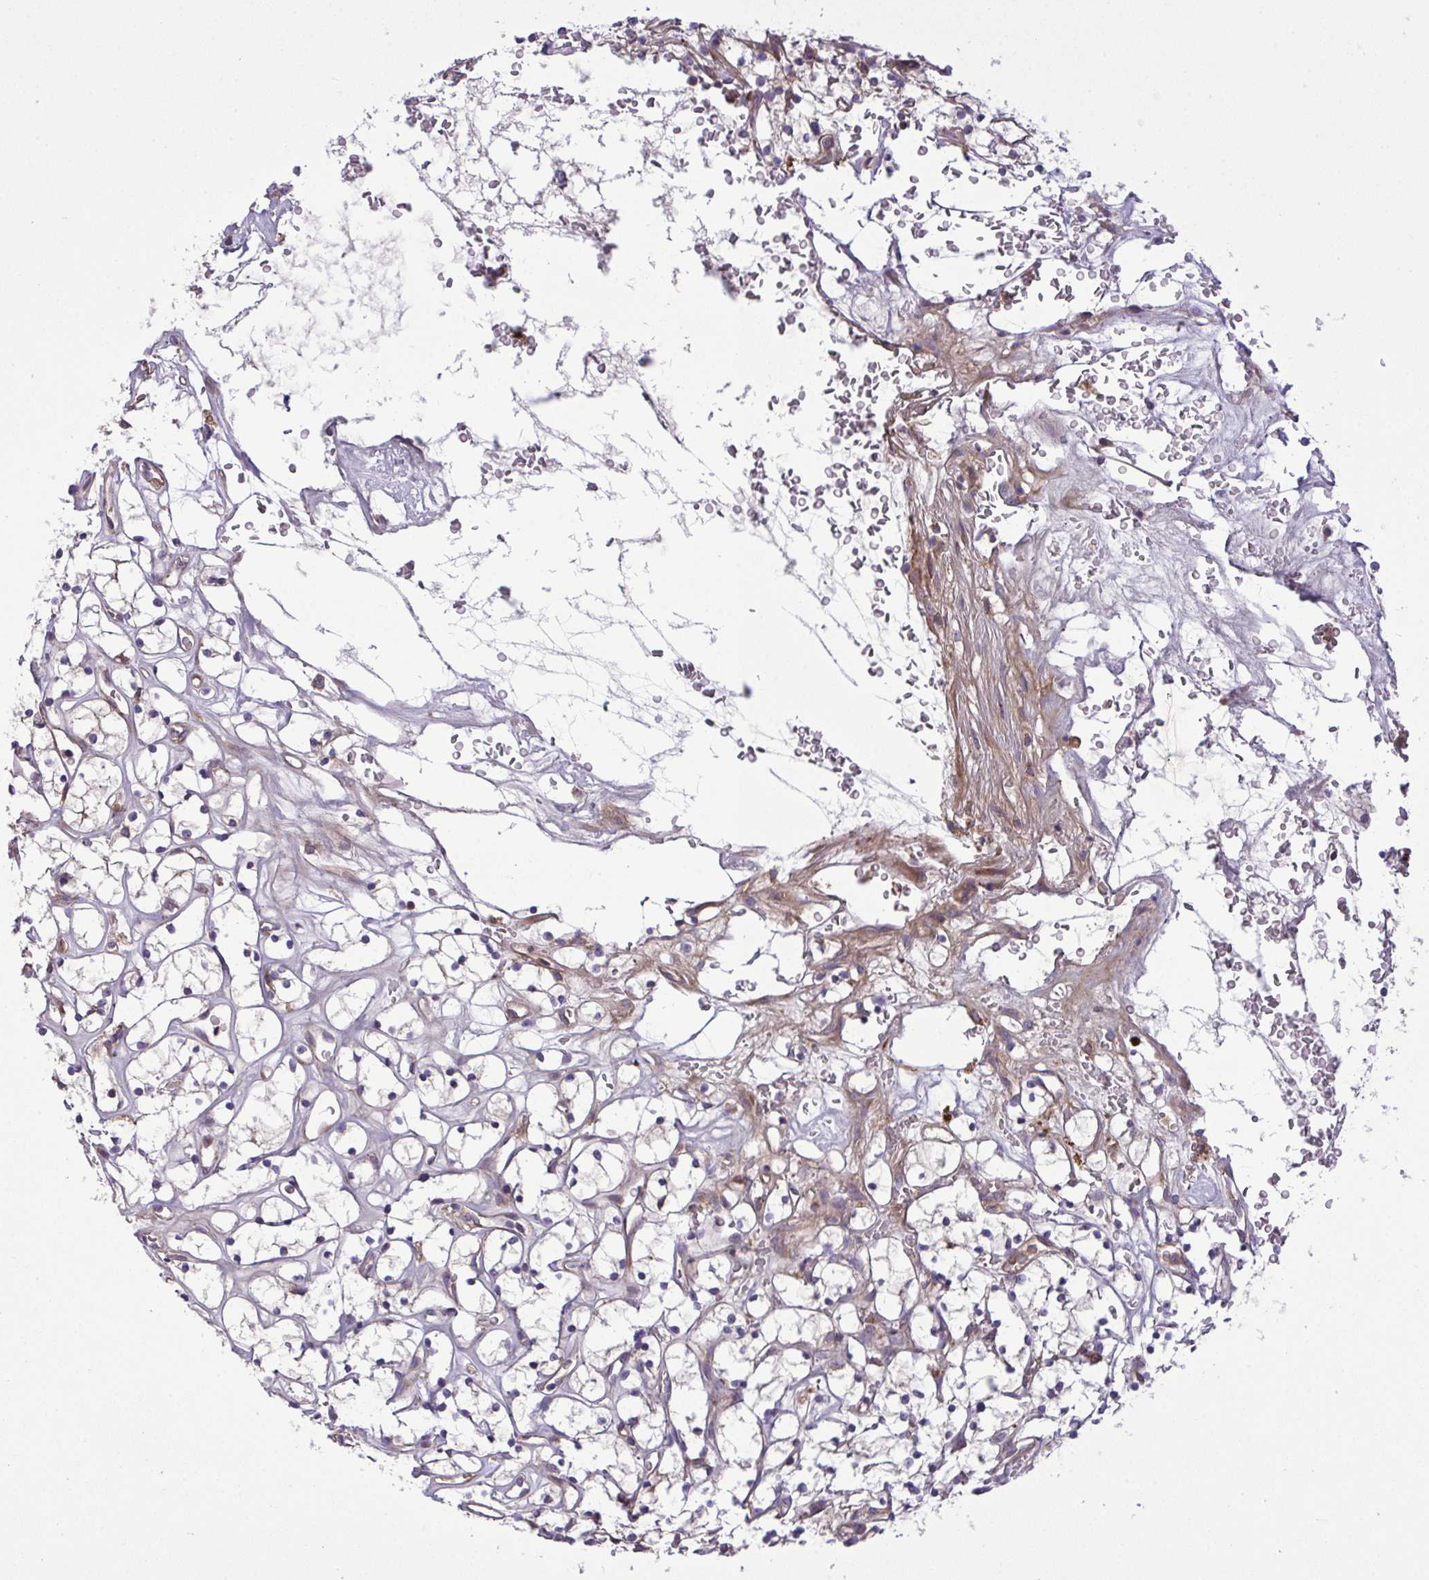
{"staining": {"intensity": "negative", "quantity": "none", "location": "none"}, "tissue": "renal cancer", "cell_type": "Tumor cells", "image_type": "cancer", "snomed": [{"axis": "morphology", "description": "Adenocarcinoma, NOS"}, {"axis": "topography", "description": "Kidney"}], "caption": "Immunohistochemistry (IHC) micrograph of human renal adenocarcinoma stained for a protein (brown), which displays no expression in tumor cells. Nuclei are stained in blue.", "gene": "GRB14", "patient": {"sex": "female", "age": 64}}